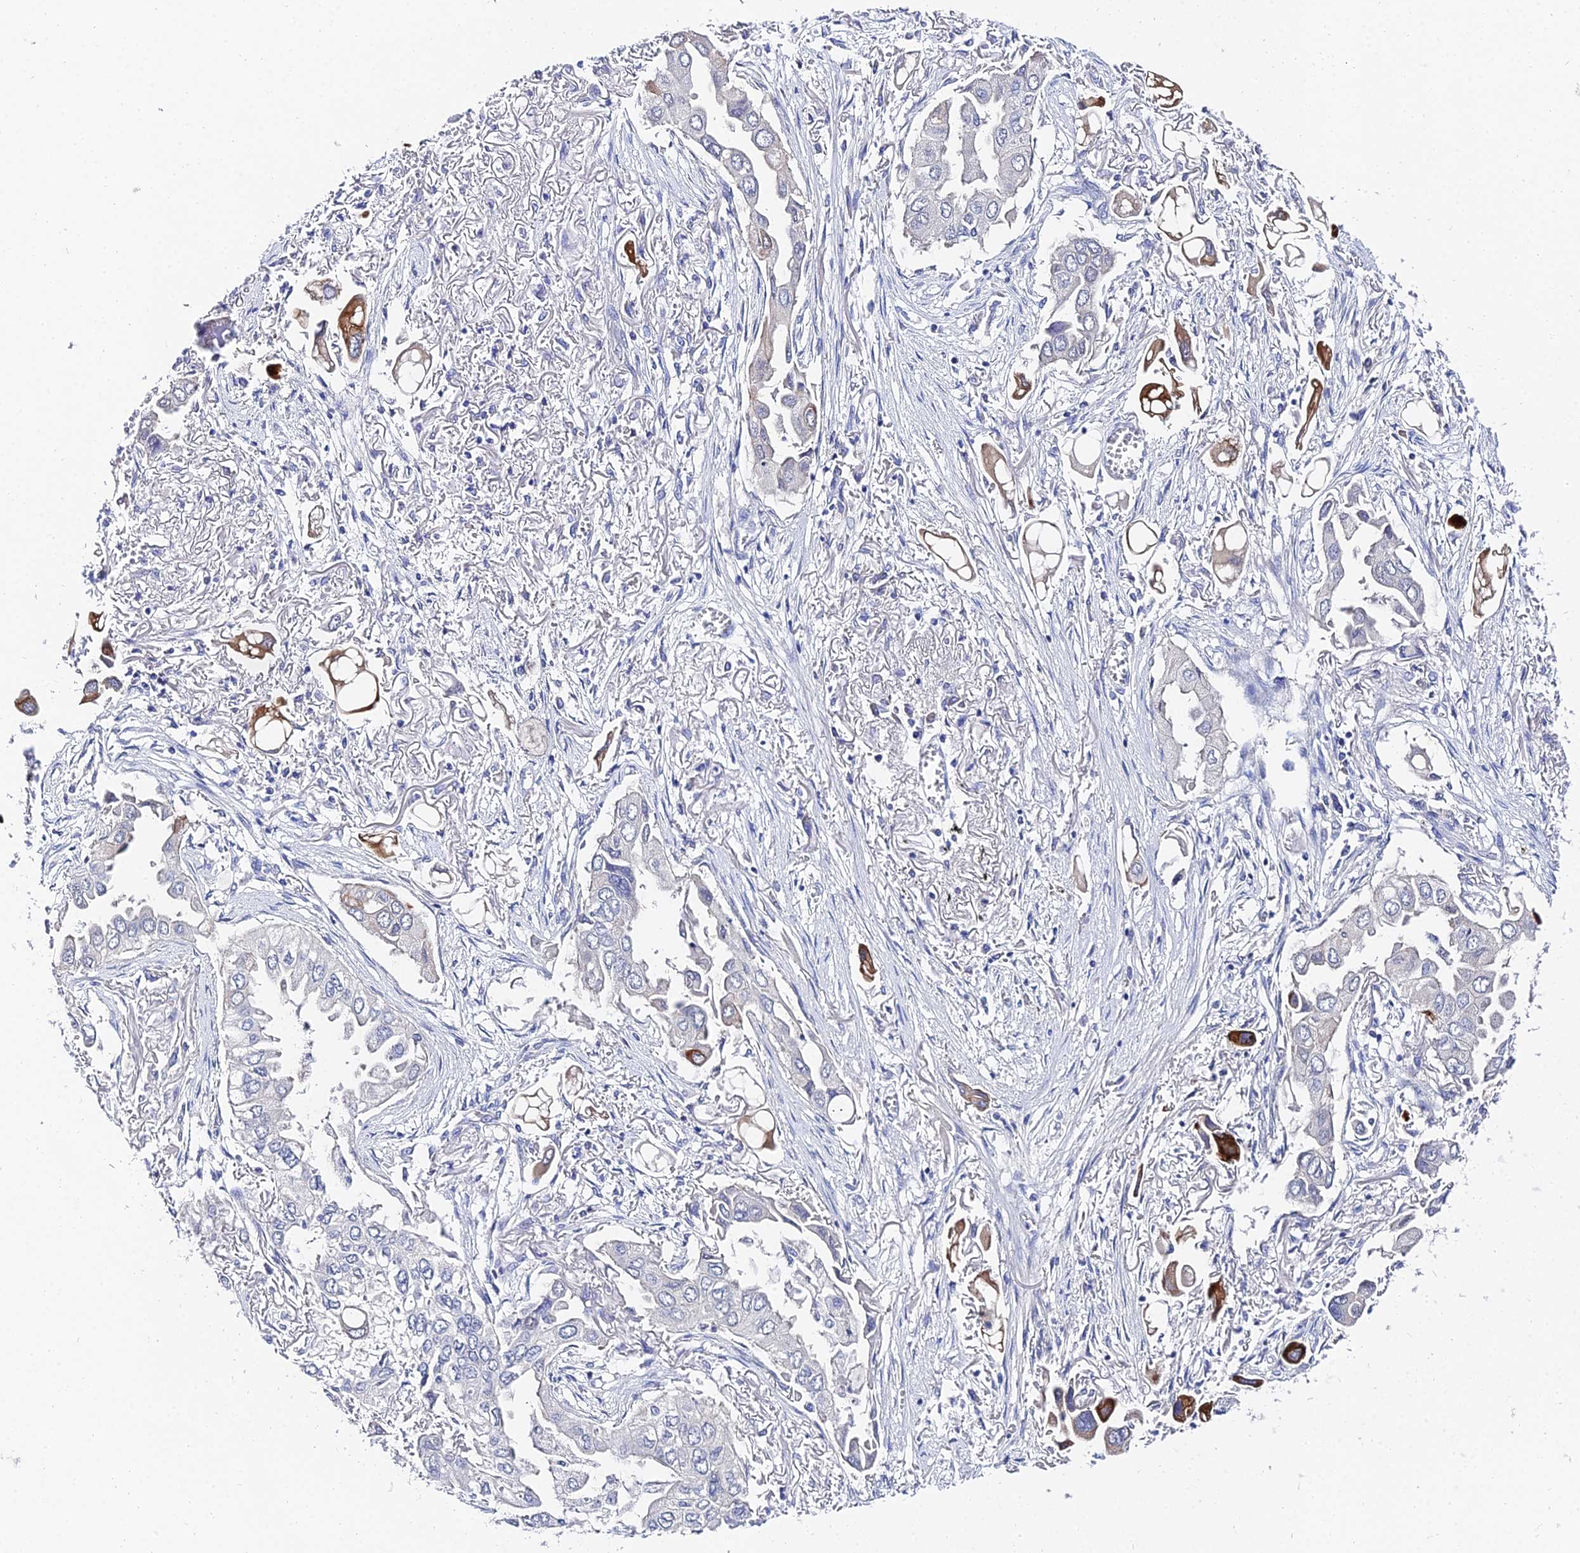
{"staining": {"intensity": "strong", "quantity": "<25%", "location": "cytoplasmic/membranous"}, "tissue": "lung cancer", "cell_type": "Tumor cells", "image_type": "cancer", "snomed": [{"axis": "morphology", "description": "Adenocarcinoma, NOS"}, {"axis": "topography", "description": "Lung"}], "caption": "A brown stain labels strong cytoplasmic/membranous expression of a protein in human lung cancer tumor cells.", "gene": "KRT17", "patient": {"sex": "female", "age": 76}}